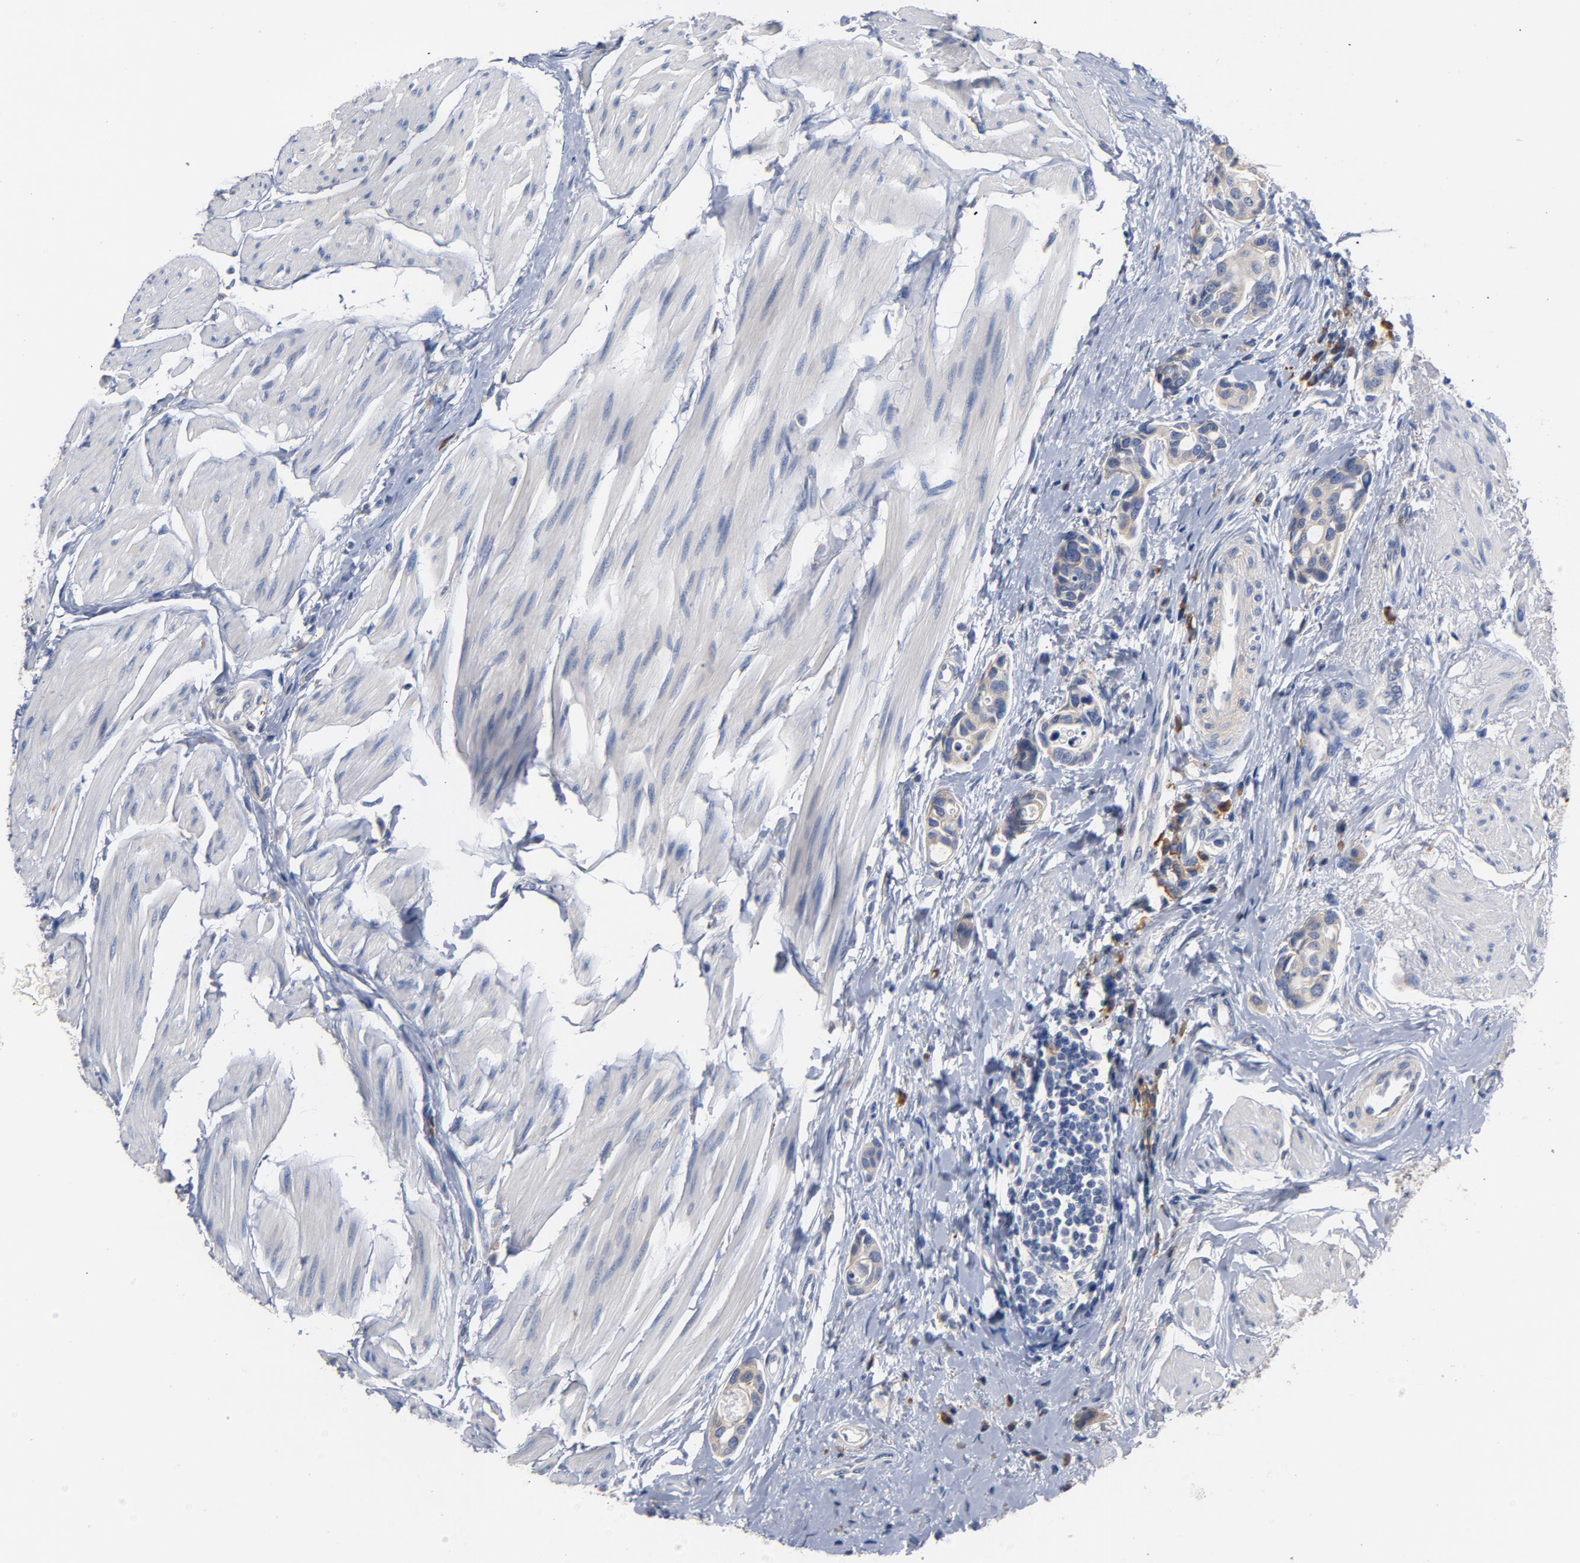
{"staining": {"intensity": "weak", "quantity": "<25%", "location": "cytoplasmic/membranous"}, "tissue": "urothelial cancer", "cell_type": "Tumor cells", "image_type": "cancer", "snomed": [{"axis": "morphology", "description": "Urothelial carcinoma, High grade"}, {"axis": "topography", "description": "Urinary bladder"}], "caption": "Tumor cells are negative for brown protein staining in high-grade urothelial carcinoma.", "gene": "TLR4", "patient": {"sex": "male", "age": 78}}